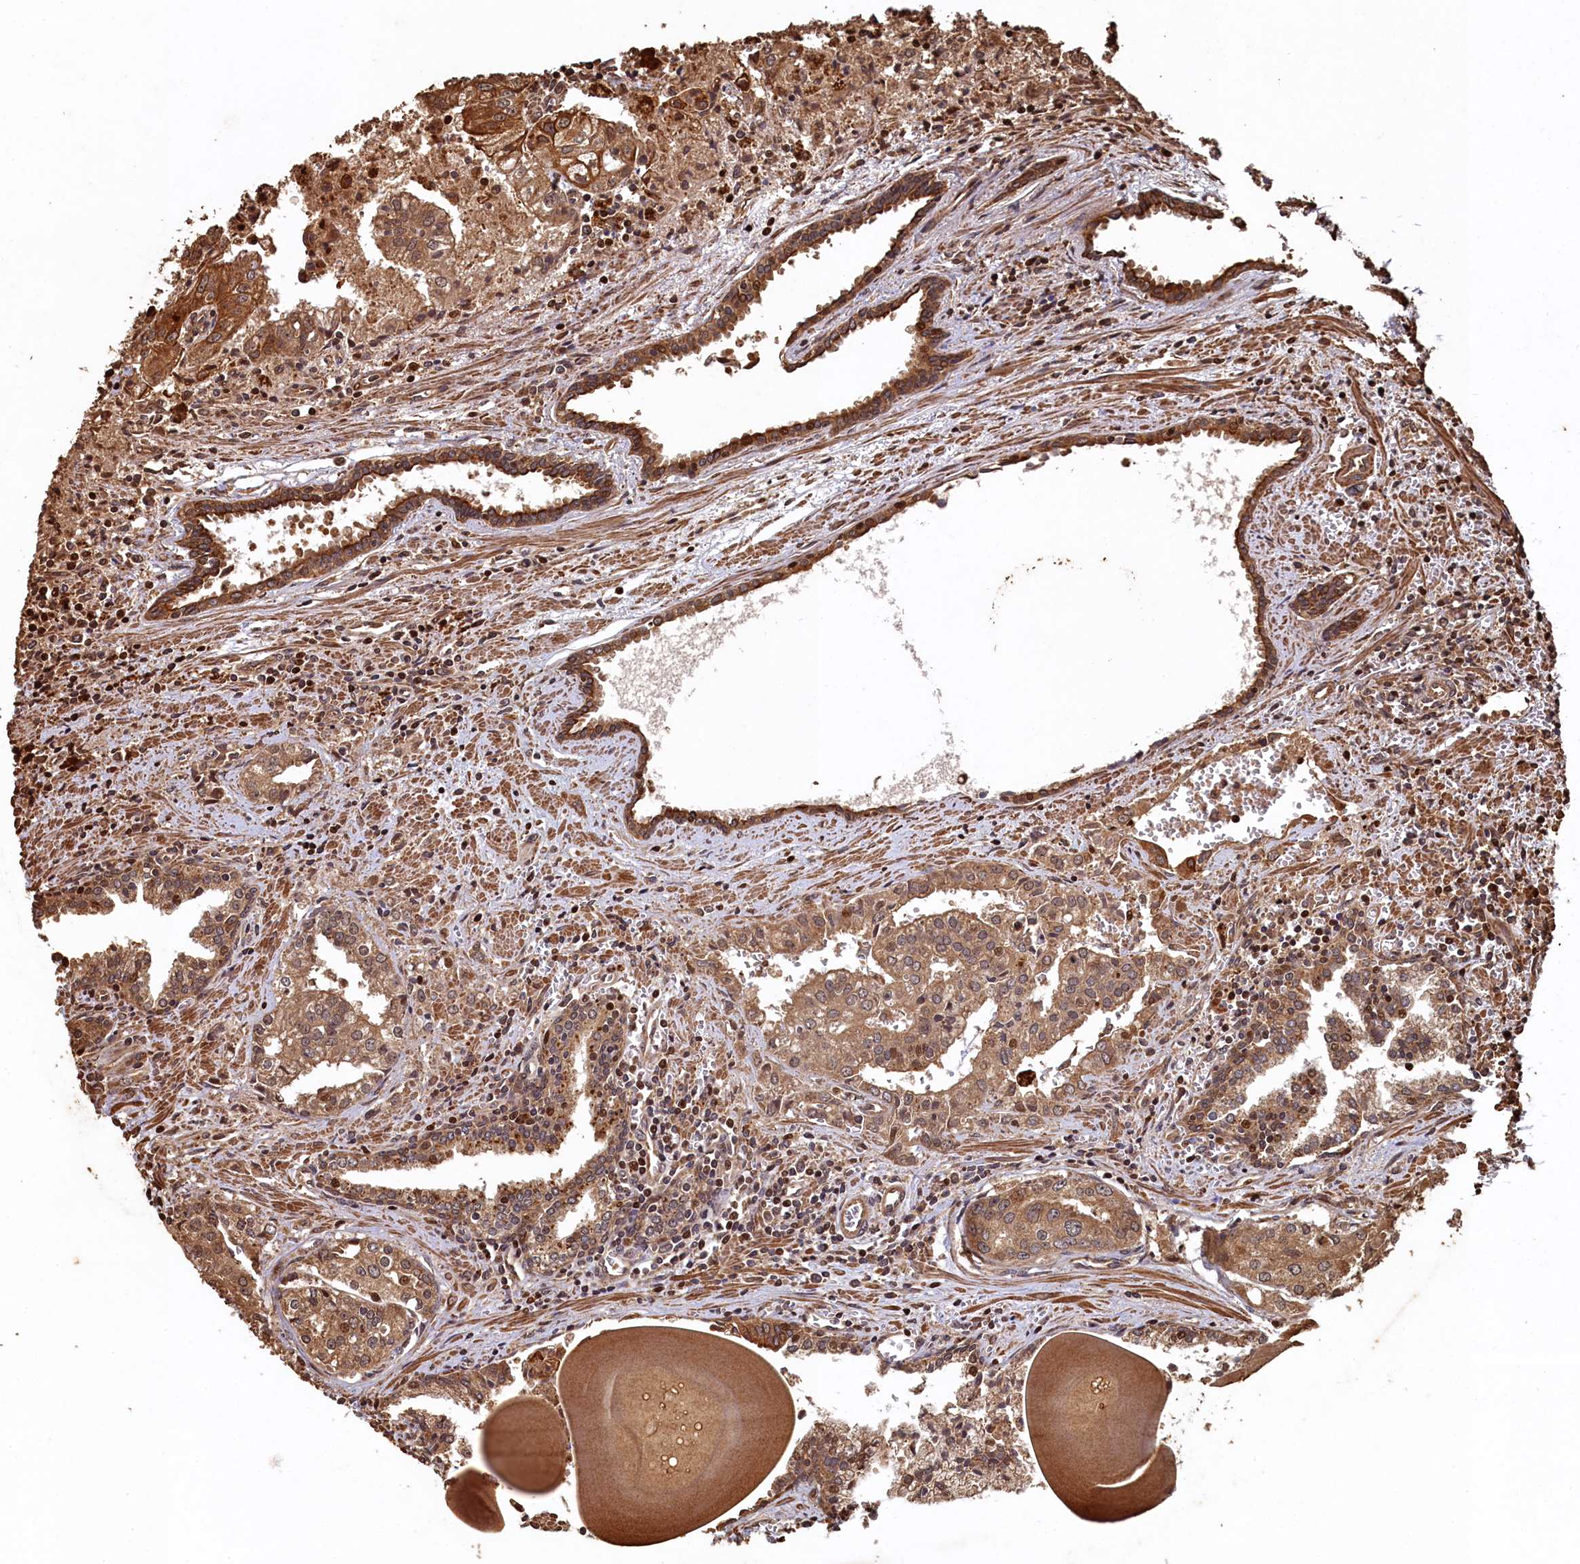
{"staining": {"intensity": "moderate", "quantity": ">75%", "location": "cytoplasmic/membranous,nuclear"}, "tissue": "prostate cancer", "cell_type": "Tumor cells", "image_type": "cancer", "snomed": [{"axis": "morphology", "description": "Adenocarcinoma, High grade"}, {"axis": "topography", "description": "Prostate"}], "caption": "Brown immunohistochemical staining in human prostate cancer displays moderate cytoplasmic/membranous and nuclear positivity in approximately >75% of tumor cells.", "gene": "PIGN", "patient": {"sex": "male", "age": 68}}